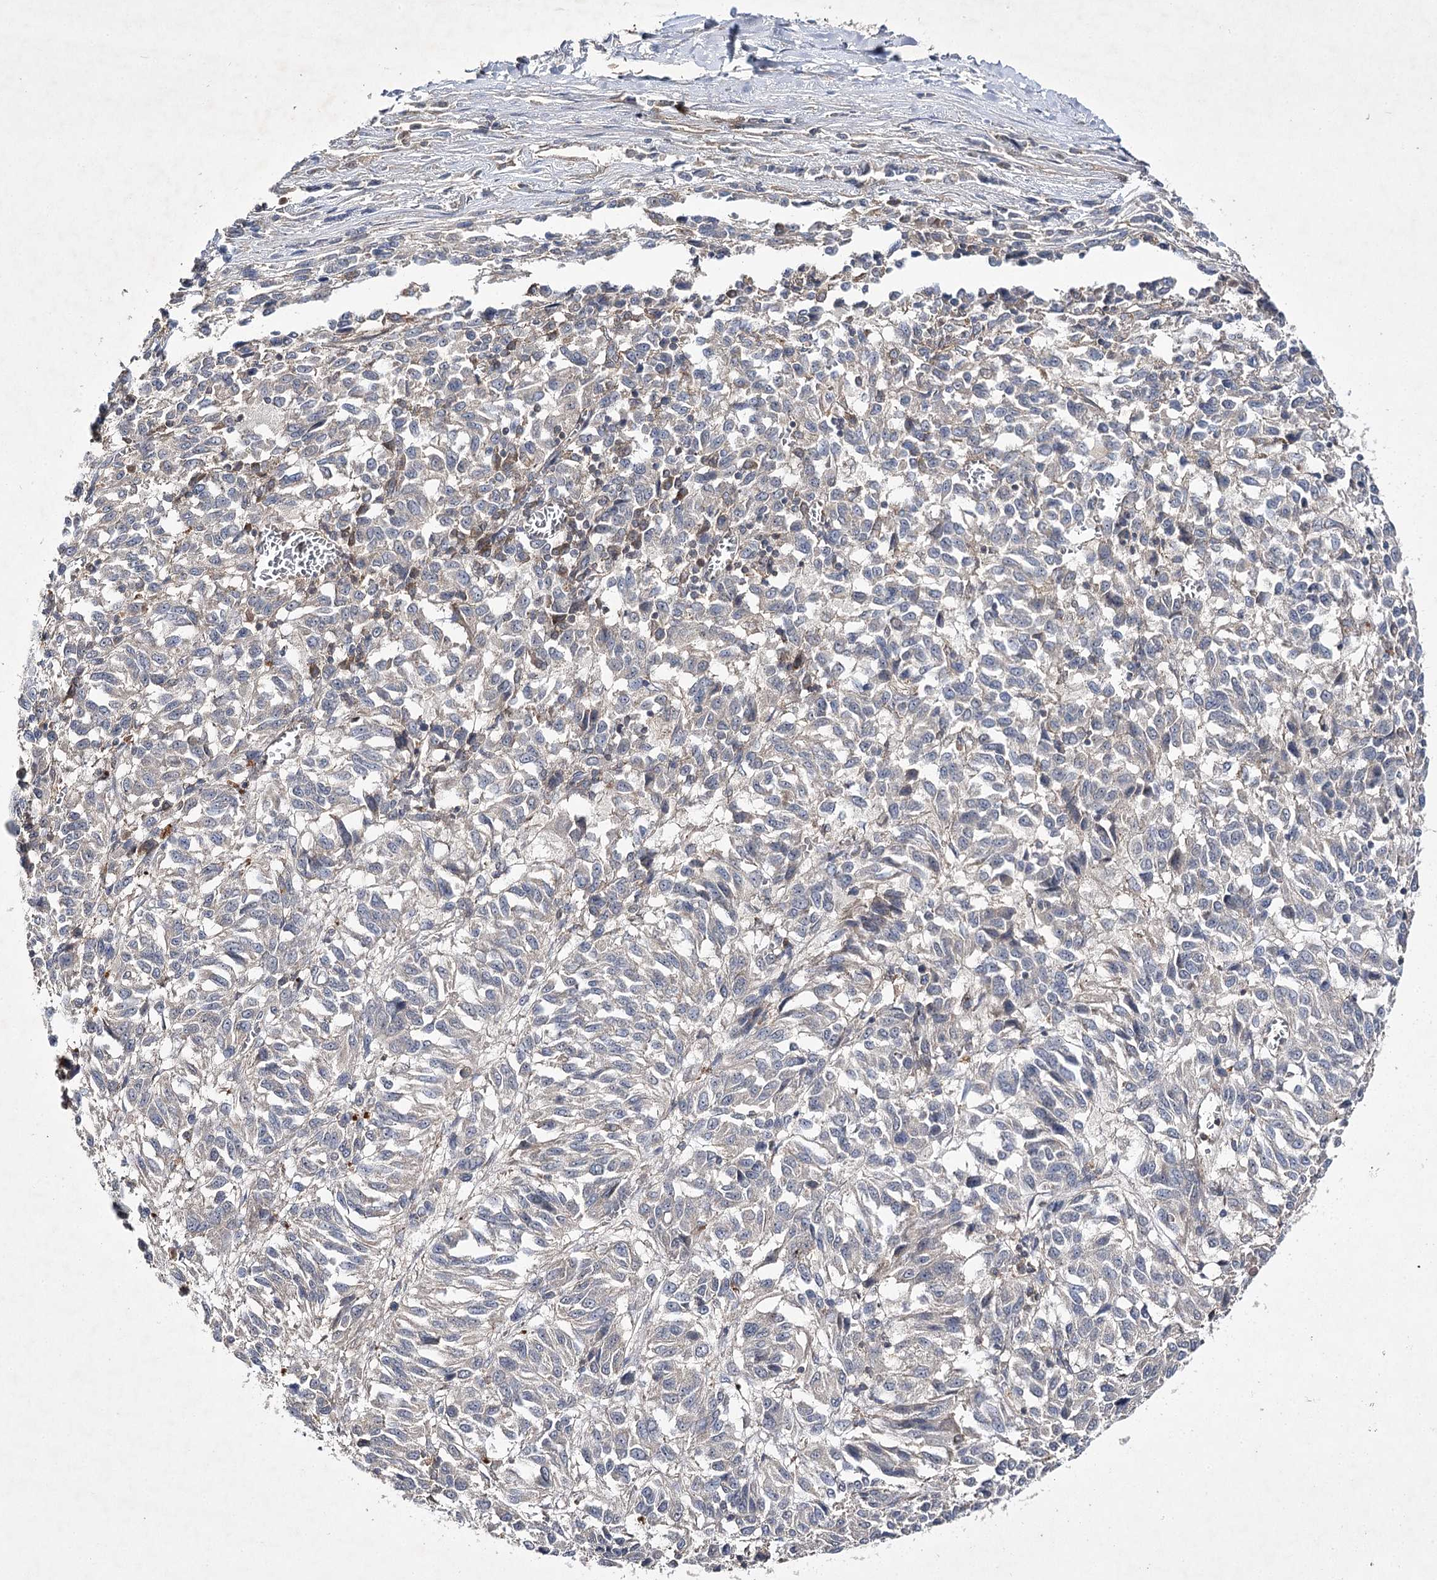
{"staining": {"intensity": "negative", "quantity": "none", "location": "none"}, "tissue": "melanoma", "cell_type": "Tumor cells", "image_type": "cancer", "snomed": [{"axis": "morphology", "description": "Malignant melanoma, Metastatic site"}, {"axis": "topography", "description": "Lung"}], "caption": "Human melanoma stained for a protein using IHC displays no positivity in tumor cells.", "gene": "BCR", "patient": {"sex": "male", "age": 64}}